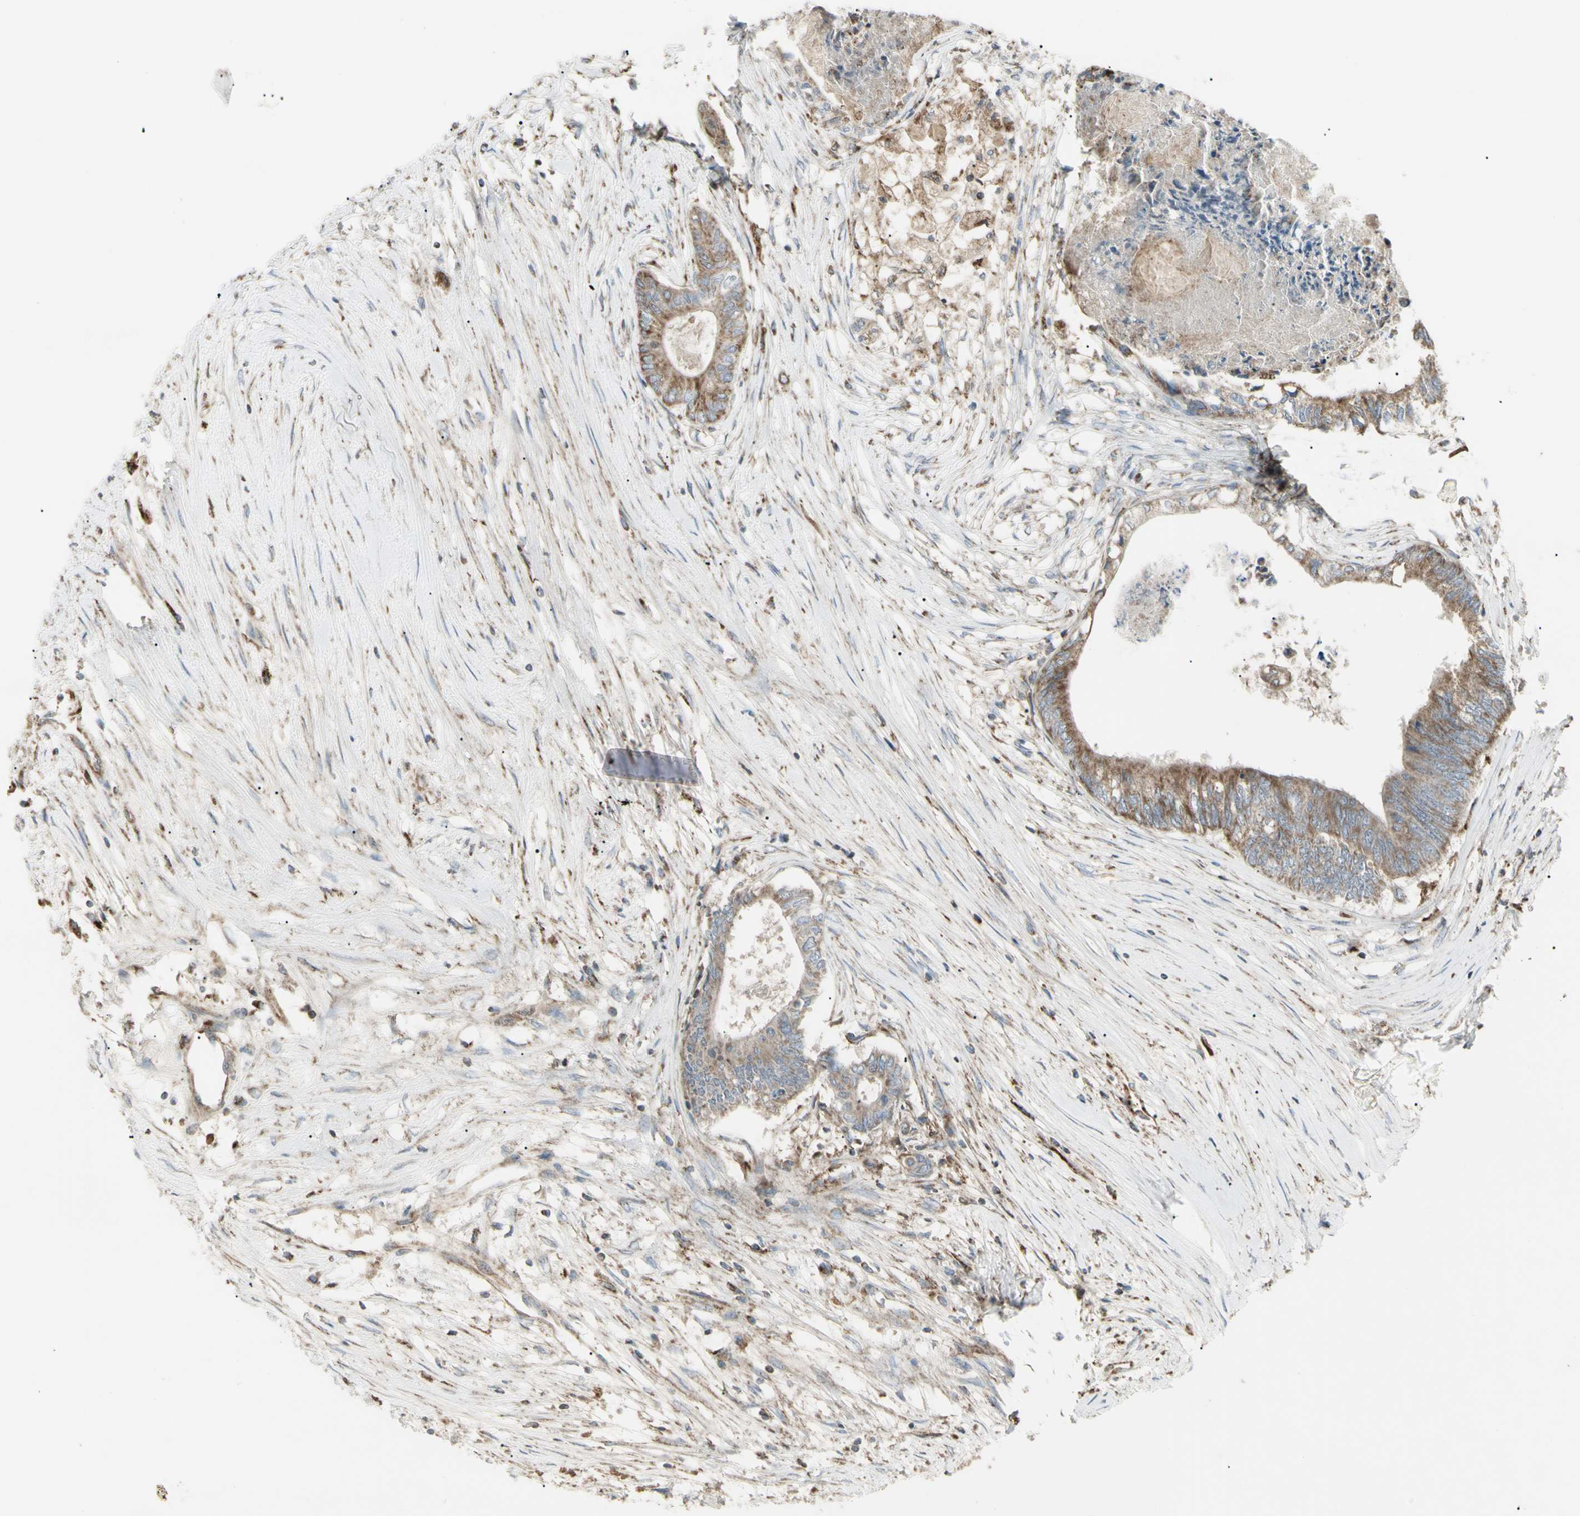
{"staining": {"intensity": "moderate", "quantity": ">75%", "location": "cytoplasmic/membranous"}, "tissue": "colorectal cancer", "cell_type": "Tumor cells", "image_type": "cancer", "snomed": [{"axis": "morphology", "description": "Adenocarcinoma, NOS"}, {"axis": "topography", "description": "Rectum"}], "caption": "This is an image of IHC staining of adenocarcinoma (colorectal), which shows moderate expression in the cytoplasmic/membranous of tumor cells.", "gene": "CYB5R1", "patient": {"sex": "male", "age": 63}}